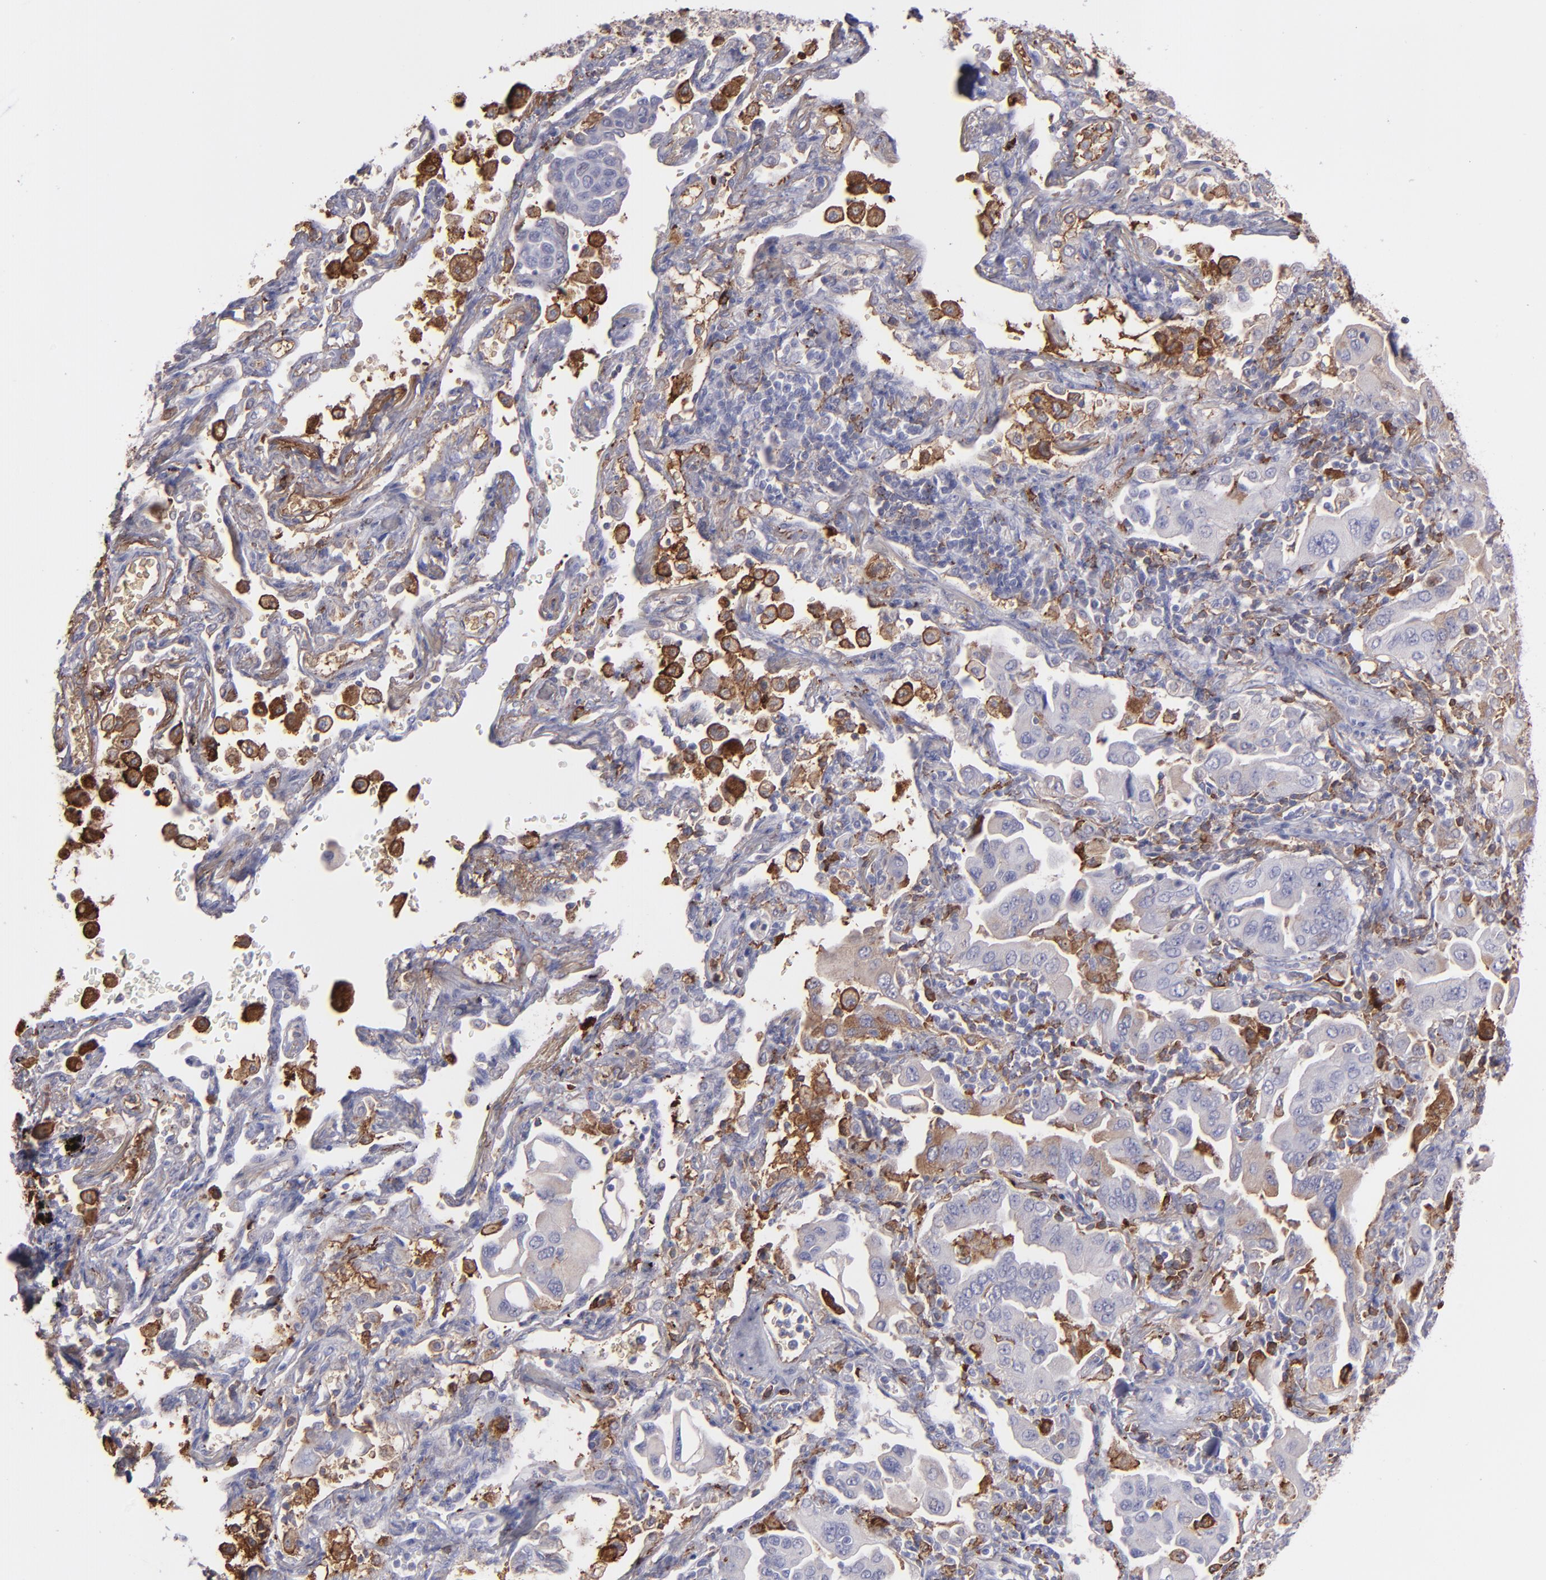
{"staining": {"intensity": "moderate", "quantity": "<25%", "location": "cytoplasmic/membranous"}, "tissue": "lung cancer", "cell_type": "Tumor cells", "image_type": "cancer", "snomed": [{"axis": "morphology", "description": "Adenocarcinoma, NOS"}, {"axis": "topography", "description": "Lung"}], "caption": "This image demonstrates immunohistochemistry staining of adenocarcinoma (lung), with low moderate cytoplasmic/membranous staining in approximately <25% of tumor cells.", "gene": "C1QA", "patient": {"sex": "female", "age": 65}}